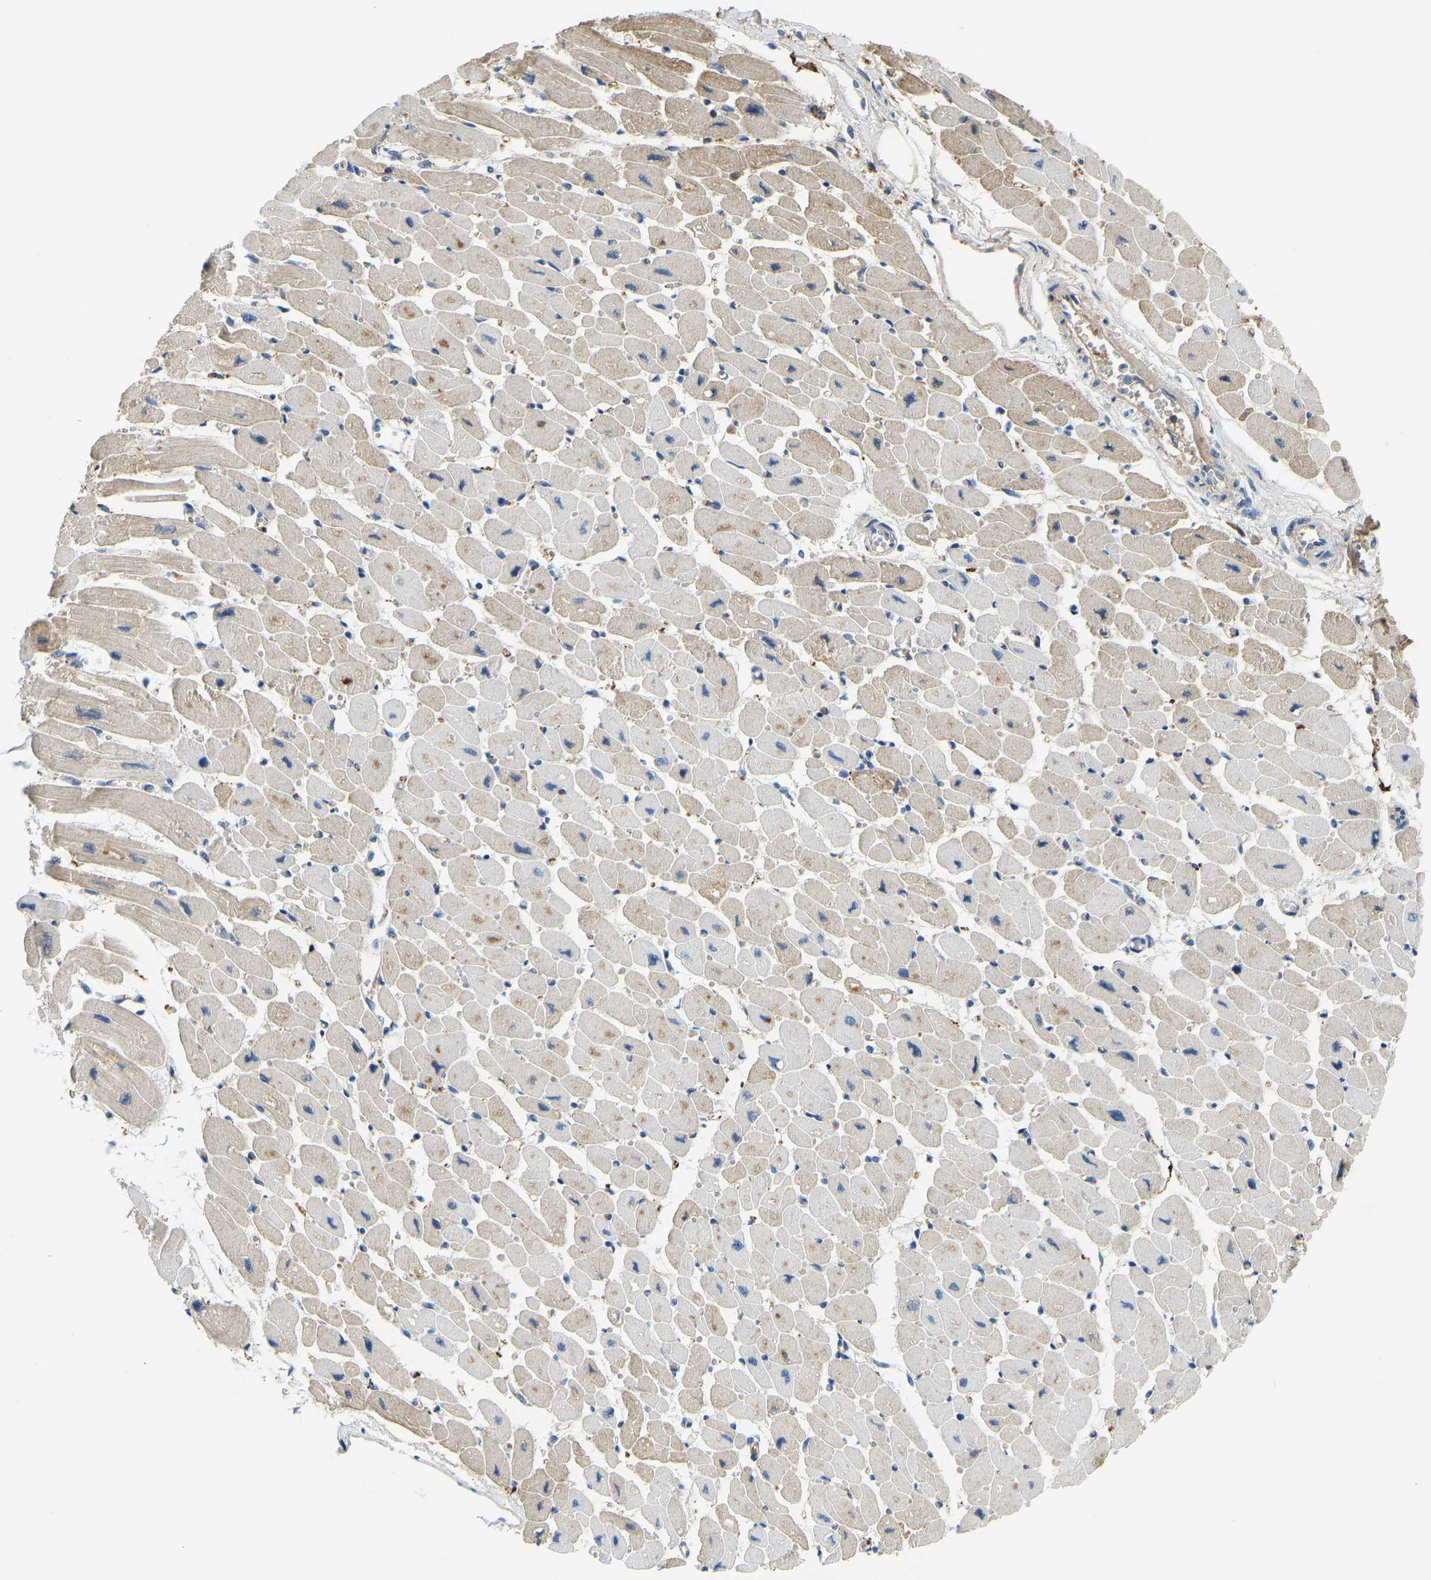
{"staining": {"intensity": "weak", "quantity": "25%-75%", "location": "cytoplasmic/membranous"}, "tissue": "heart muscle", "cell_type": "Cardiomyocytes", "image_type": "normal", "snomed": [{"axis": "morphology", "description": "Normal tissue, NOS"}, {"axis": "topography", "description": "Heart"}], "caption": "Heart muscle stained with IHC demonstrates weak cytoplasmic/membranous expression in about 25%-75% of cardiomyocytes. Nuclei are stained in blue.", "gene": "THBS4", "patient": {"sex": "female", "age": 54}}